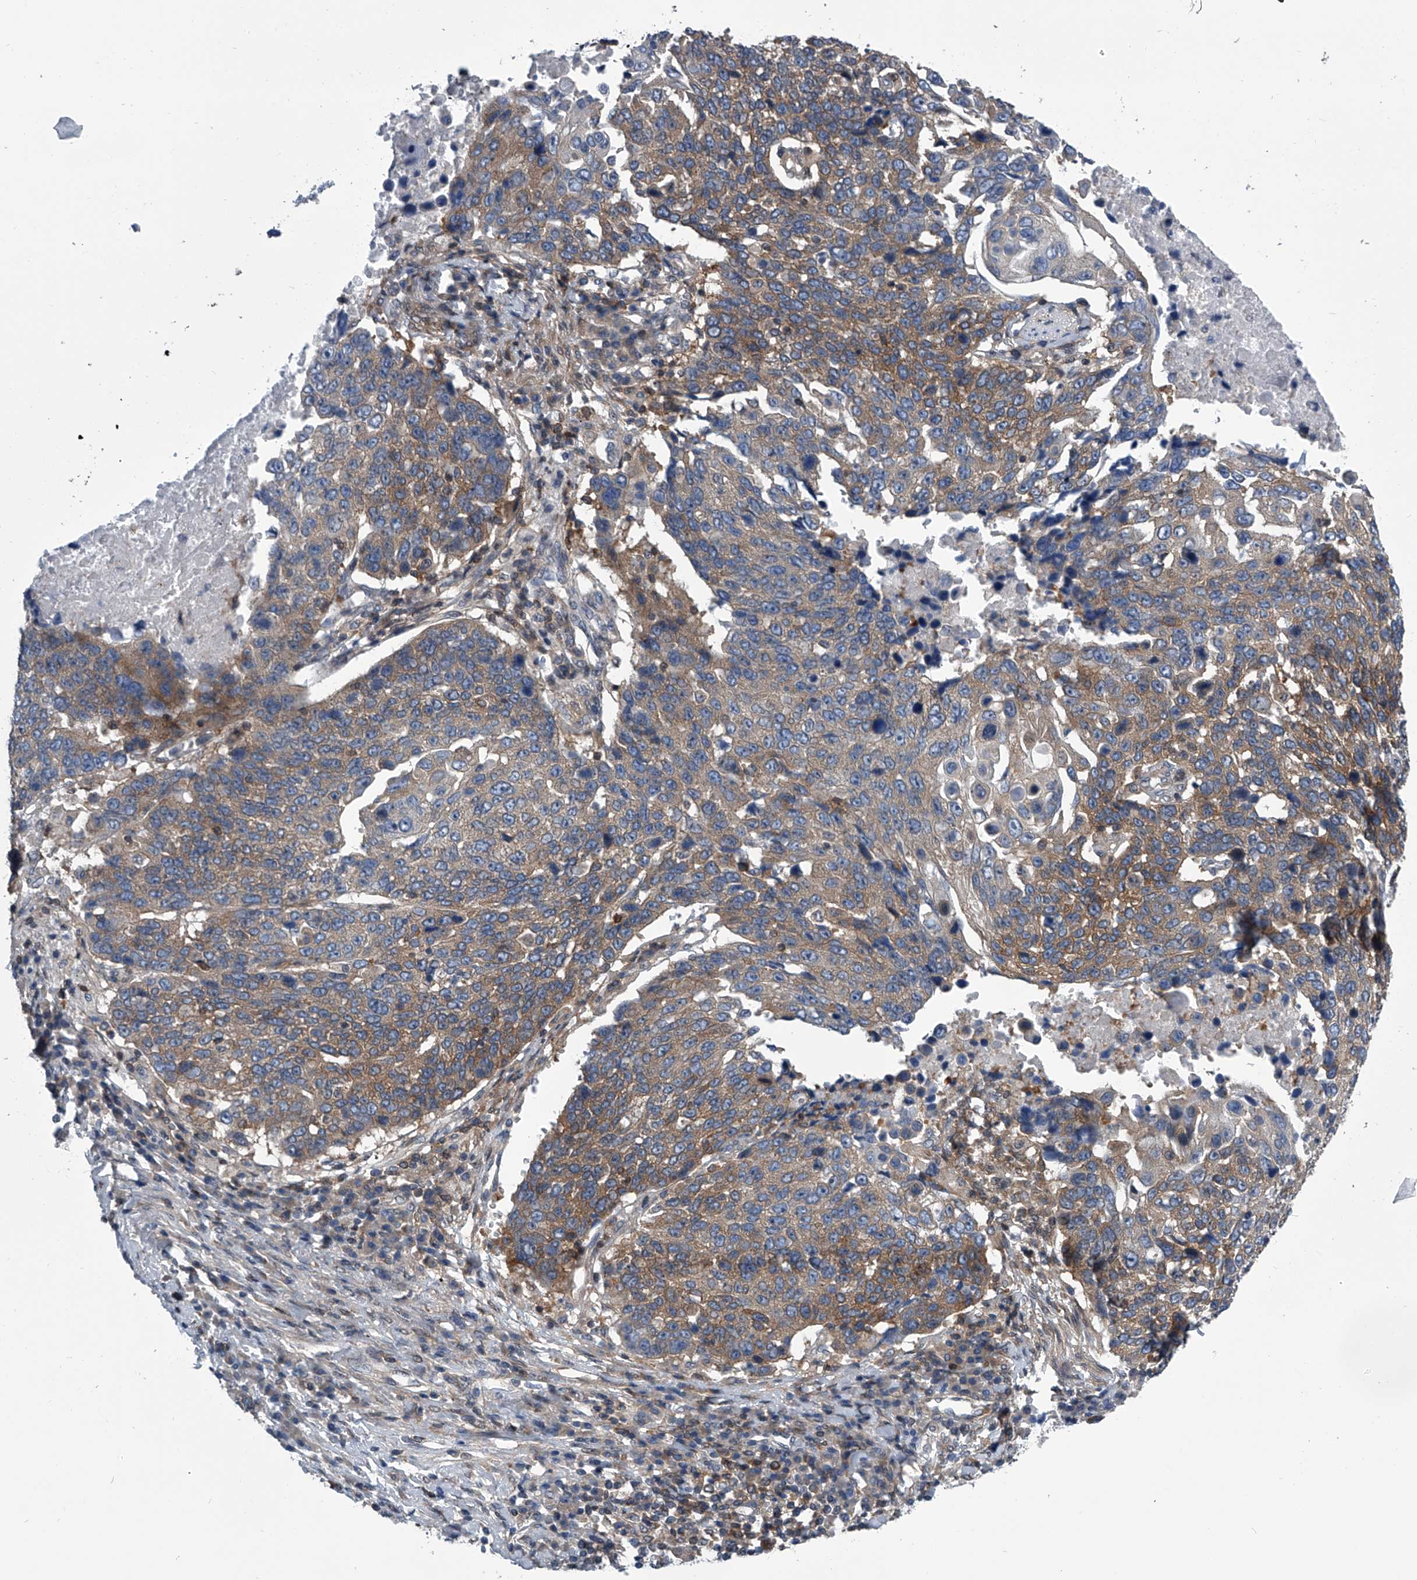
{"staining": {"intensity": "moderate", "quantity": ">75%", "location": "cytoplasmic/membranous"}, "tissue": "lung cancer", "cell_type": "Tumor cells", "image_type": "cancer", "snomed": [{"axis": "morphology", "description": "Squamous cell carcinoma, NOS"}, {"axis": "topography", "description": "Lung"}], "caption": "Lung cancer (squamous cell carcinoma) stained with a brown dye exhibits moderate cytoplasmic/membranous positive staining in approximately >75% of tumor cells.", "gene": "PPP2R5D", "patient": {"sex": "male", "age": 66}}